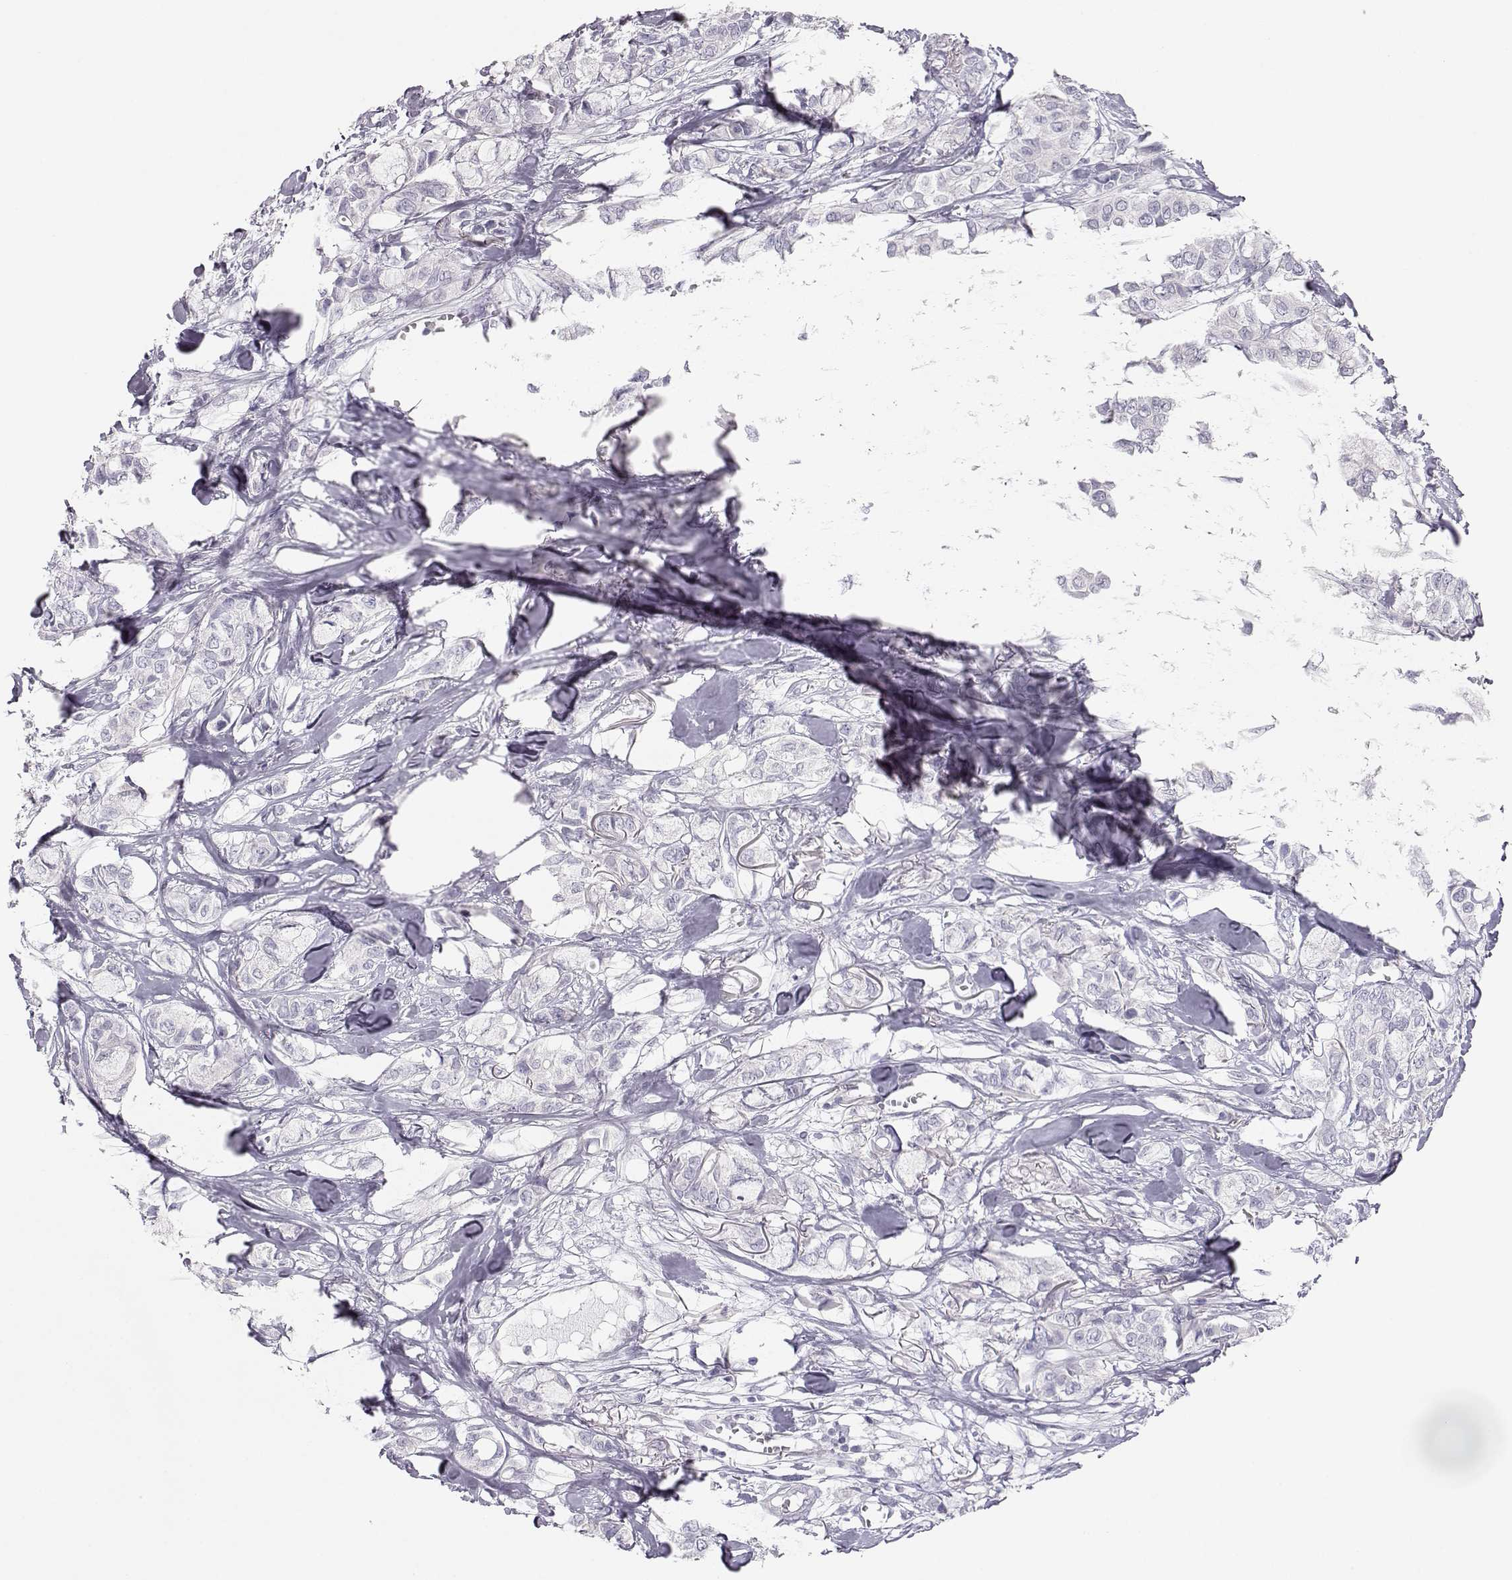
{"staining": {"intensity": "negative", "quantity": "none", "location": "none"}, "tissue": "breast cancer", "cell_type": "Tumor cells", "image_type": "cancer", "snomed": [{"axis": "morphology", "description": "Duct carcinoma"}, {"axis": "topography", "description": "Breast"}], "caption": "Tumor cells are negative for protein expression in human infiltrating ductal carcinoma (breast).", "gene": "MYCBPAP", "patient": {"sex": "female", "age": 85}}